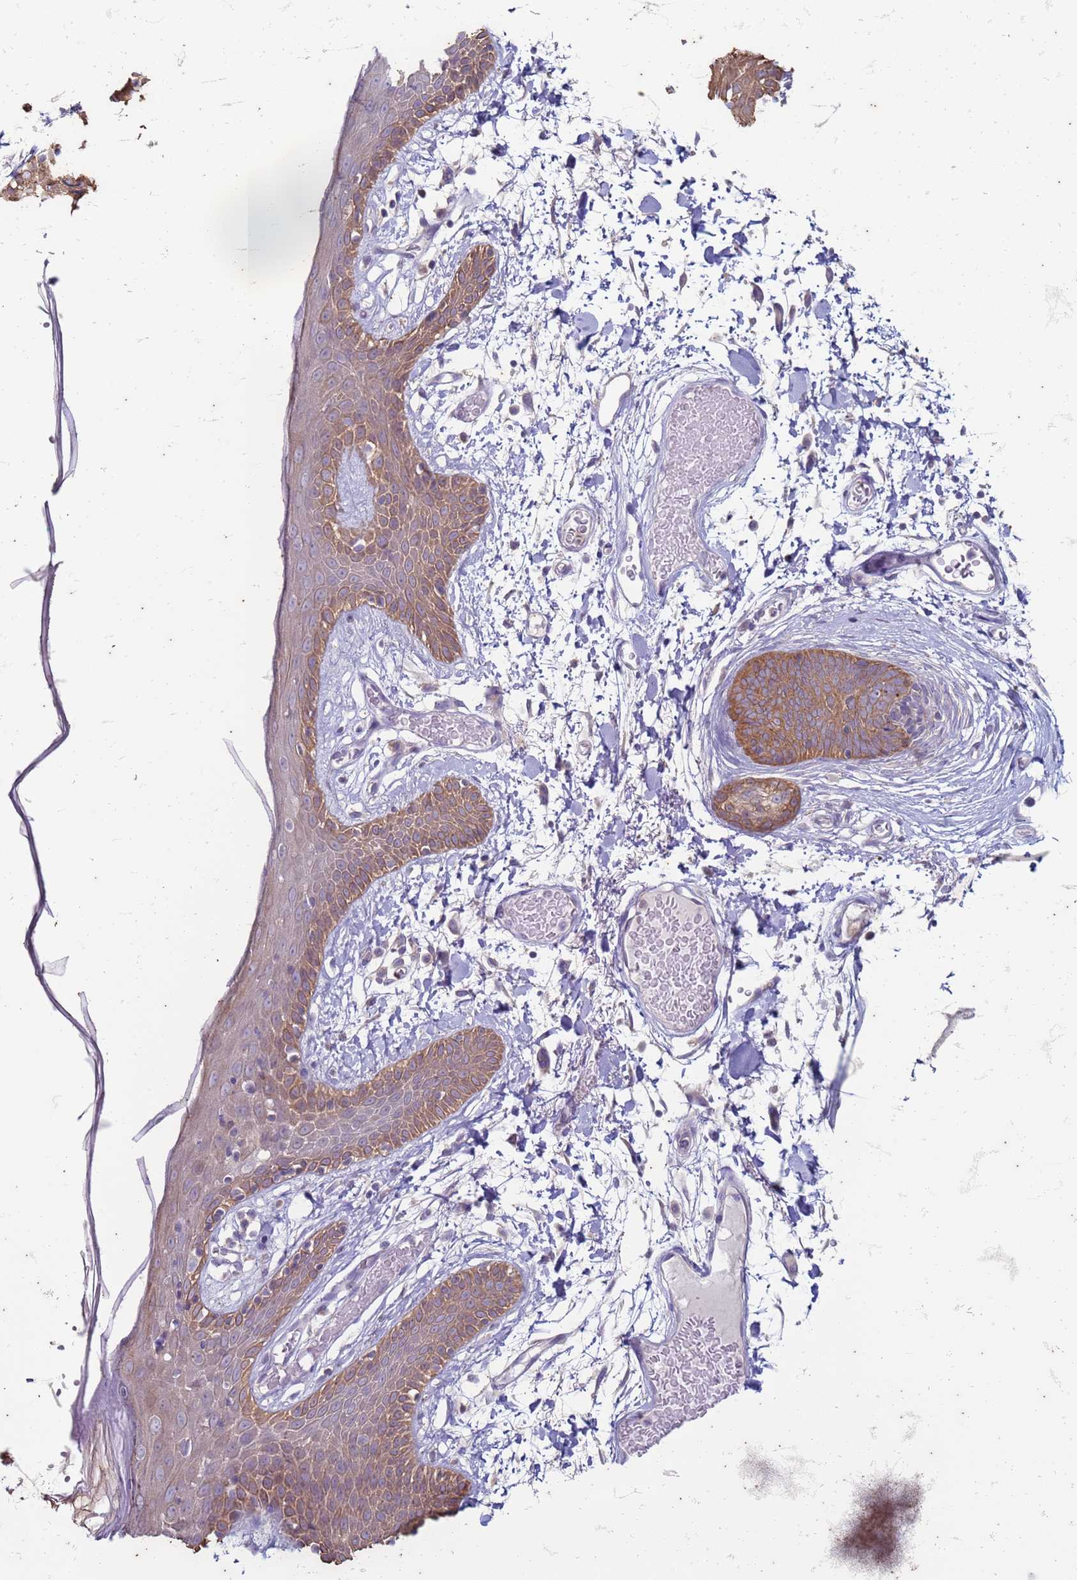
{"staining": {"intensity": "negative", "quantity": "none", "location": "none"}, "tissue": "skin", "cell_type": "Fibroblasts", "image_type": "normal", "snomed": [{"axis": "morphology", "description": "Normal tissue, NOS"}, {"axis": "topography", "description": "Skin"}], "caption": "This is a photomicrograph of immunohistochemistry (IHC) staining of normal skin, which shows no expression in fibroblasts. (DAB (3,3'-diaminobenzidine) immunohistochemistry, high magnification).", "gene": "SUCO", "patient": {"sex": "male", "age": 79}}